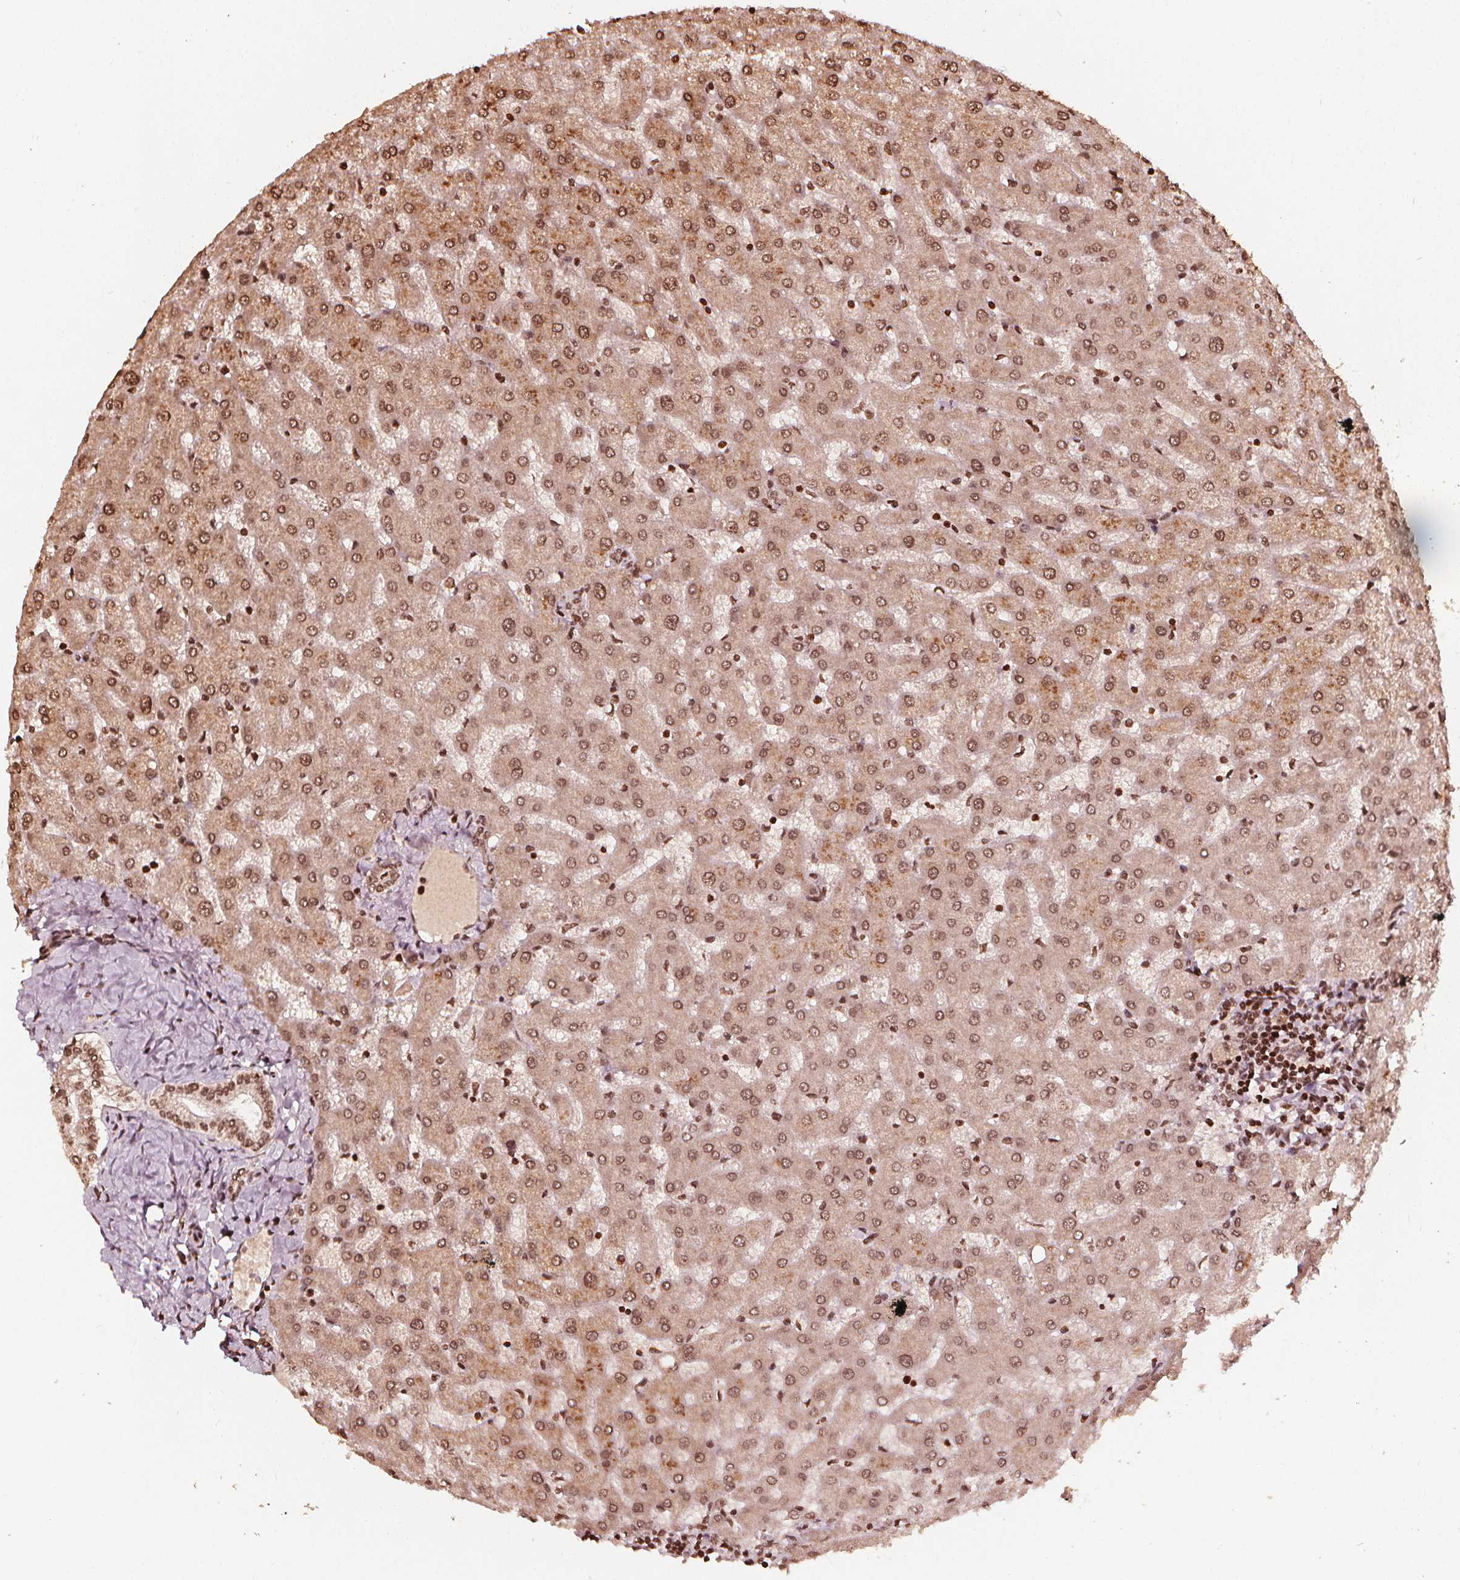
{"staining": {"intensity": "moderate", "quantity": ">75%", "location": "nuclear"}, "tissue": "liver", "cell_type": "Cholangiocytes", "image_type": "normal", "snomed": [{"axis": "morphology", "description": "Normal tissue, NOS"}, {"axis": "topography", "description": "Liver"}], "caption": "Immunohistochemistry (IHC) (DAB) staining of benign human liver displays moderate nuclear protein positivity in approximately >75% of cholangiocytes.", "gene": "H3C14", "patient": {"sex": "female", "age": 50}}